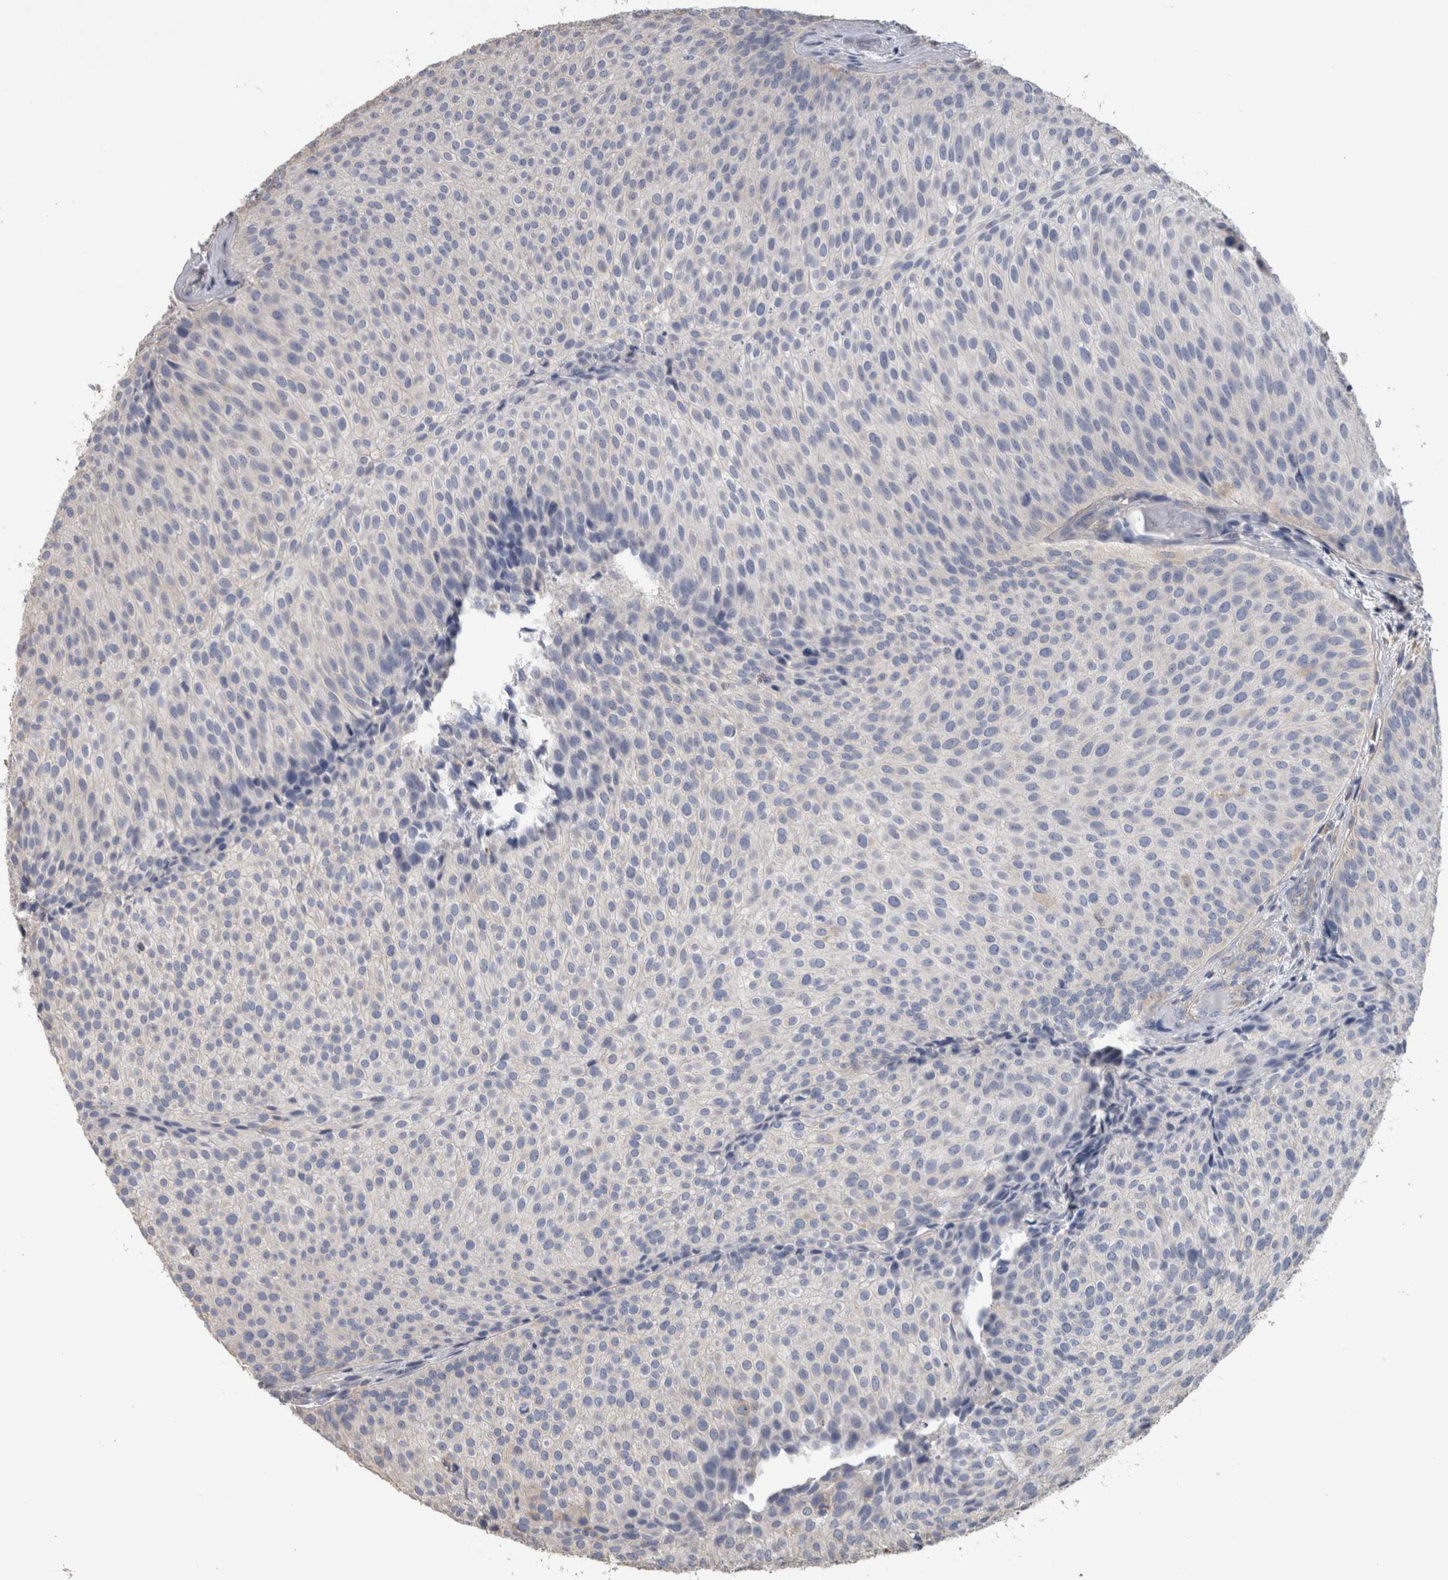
{"staining": {"intensity": "negative", "quantity": "none", "location": "none"}, "tissue": "urothelial cancer", "cell_type": "Tumor cells", "image_type": "cancer", "snomed": [{"axis": "morphology", "description": "Urothelial carcinoma, Low grade"}, {"axis": "topography", "description": "Urinary bladder"}], "caption": "A histopathology image of urothelial carcinoma (low-grade) stained for a protein reveals no brown staining in tumor cells.", "gene": "SCRN1", "patient": {"sex": "male", "age": 86}}